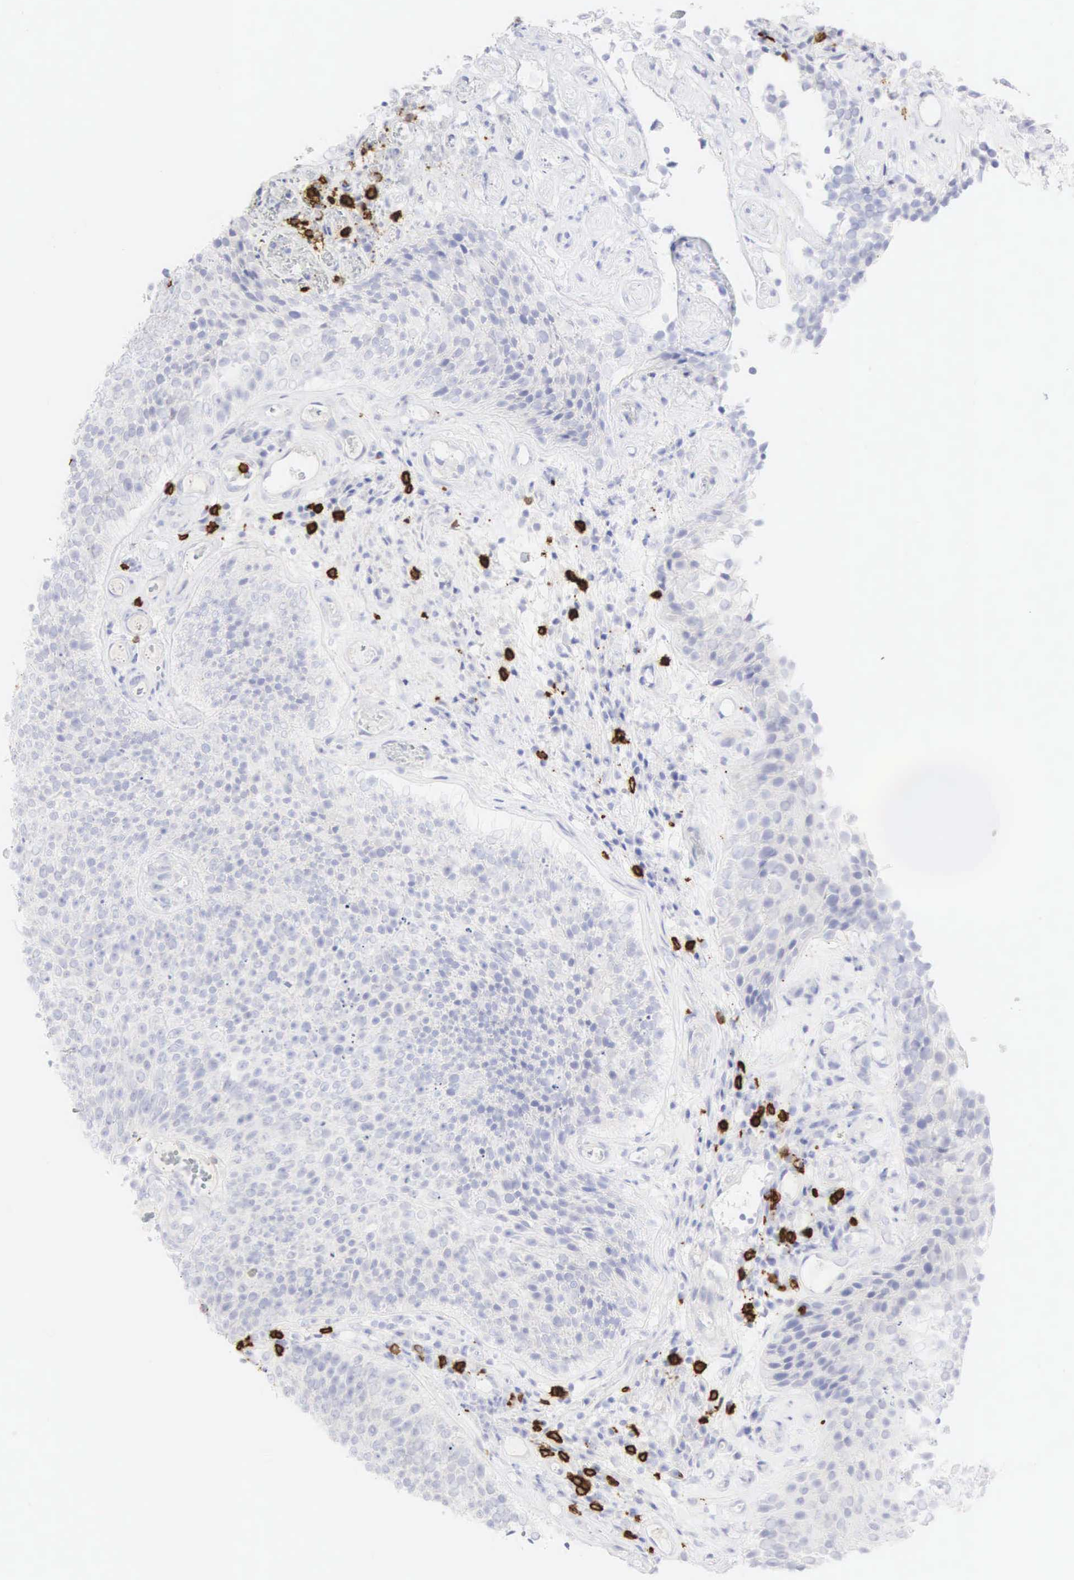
{"staining": {"intensity": "negative", "quantity": "none", "location": "none"}, "tissue": "urothelial cancer", "cell_type": "Tumor cells", "image_type": "cancer", "snomed": [{"axis": "morphology", "description": "Urothelial carcinoma, Low grade"}, {"axis": "topography", "description": "Urinary bladder"}], "caption": "Tumor cells show no significant expression in low-grade urothelial carcinoma.", "gene": "CD8A", "patient": {"sex": "male", "age": 85}}